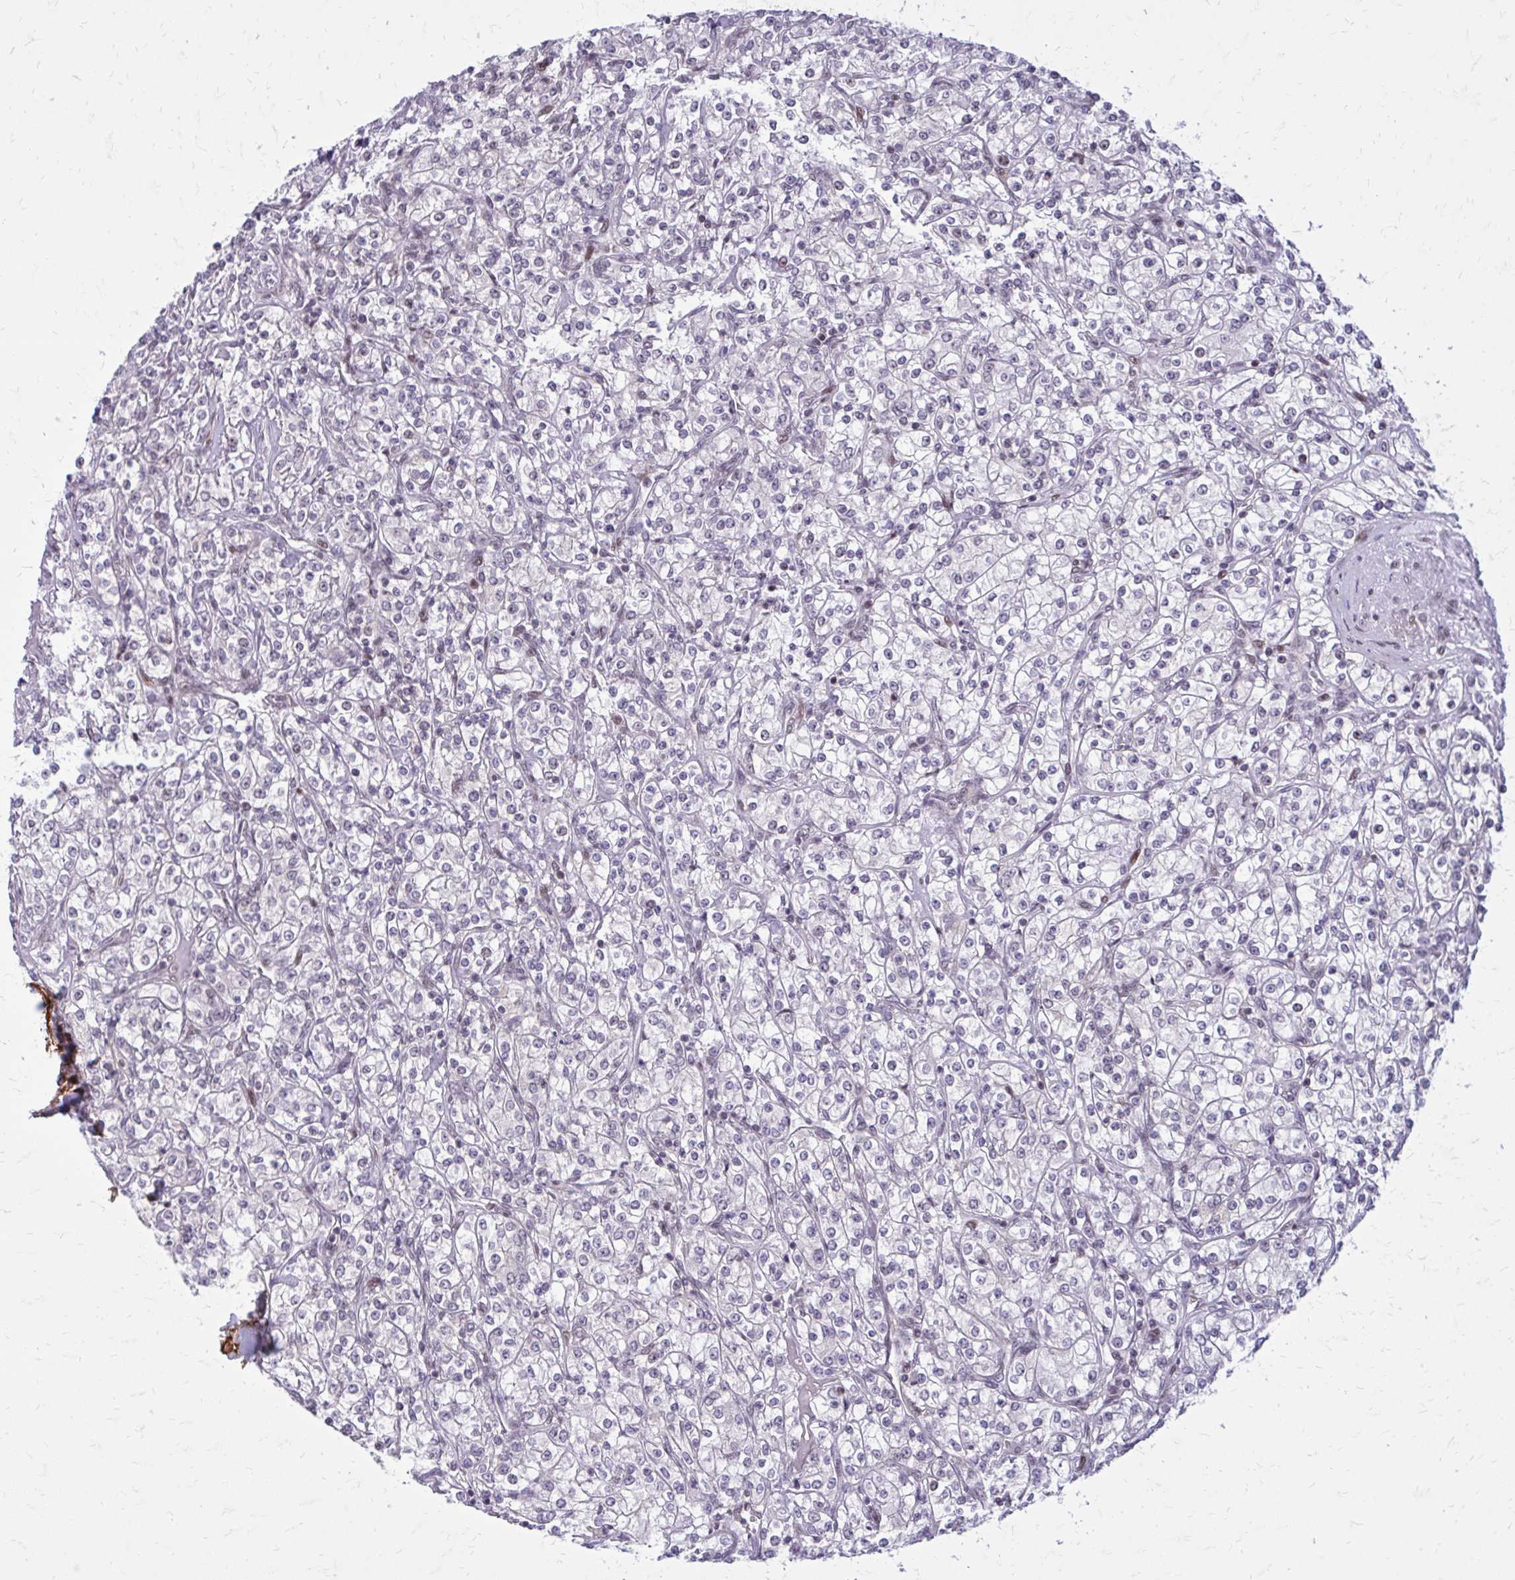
{"staining": {"intensity": "negative", "quantity": "none", "location": "none"}, "tissue": "renal cancer", "cell_type": "Tumor cells", "image_type": "cancer", "snomed": [{"axis": "morphology", "description": "Adenocarcinoma, NOS"}, {"axis": "topography", "description": "Kidney"}], "caption": "The photomicrograph exhibits no significant expression in tumor cells of renal cancer.", "gene": "PSME4", "patient": {"sex": "male", "age": 77}}